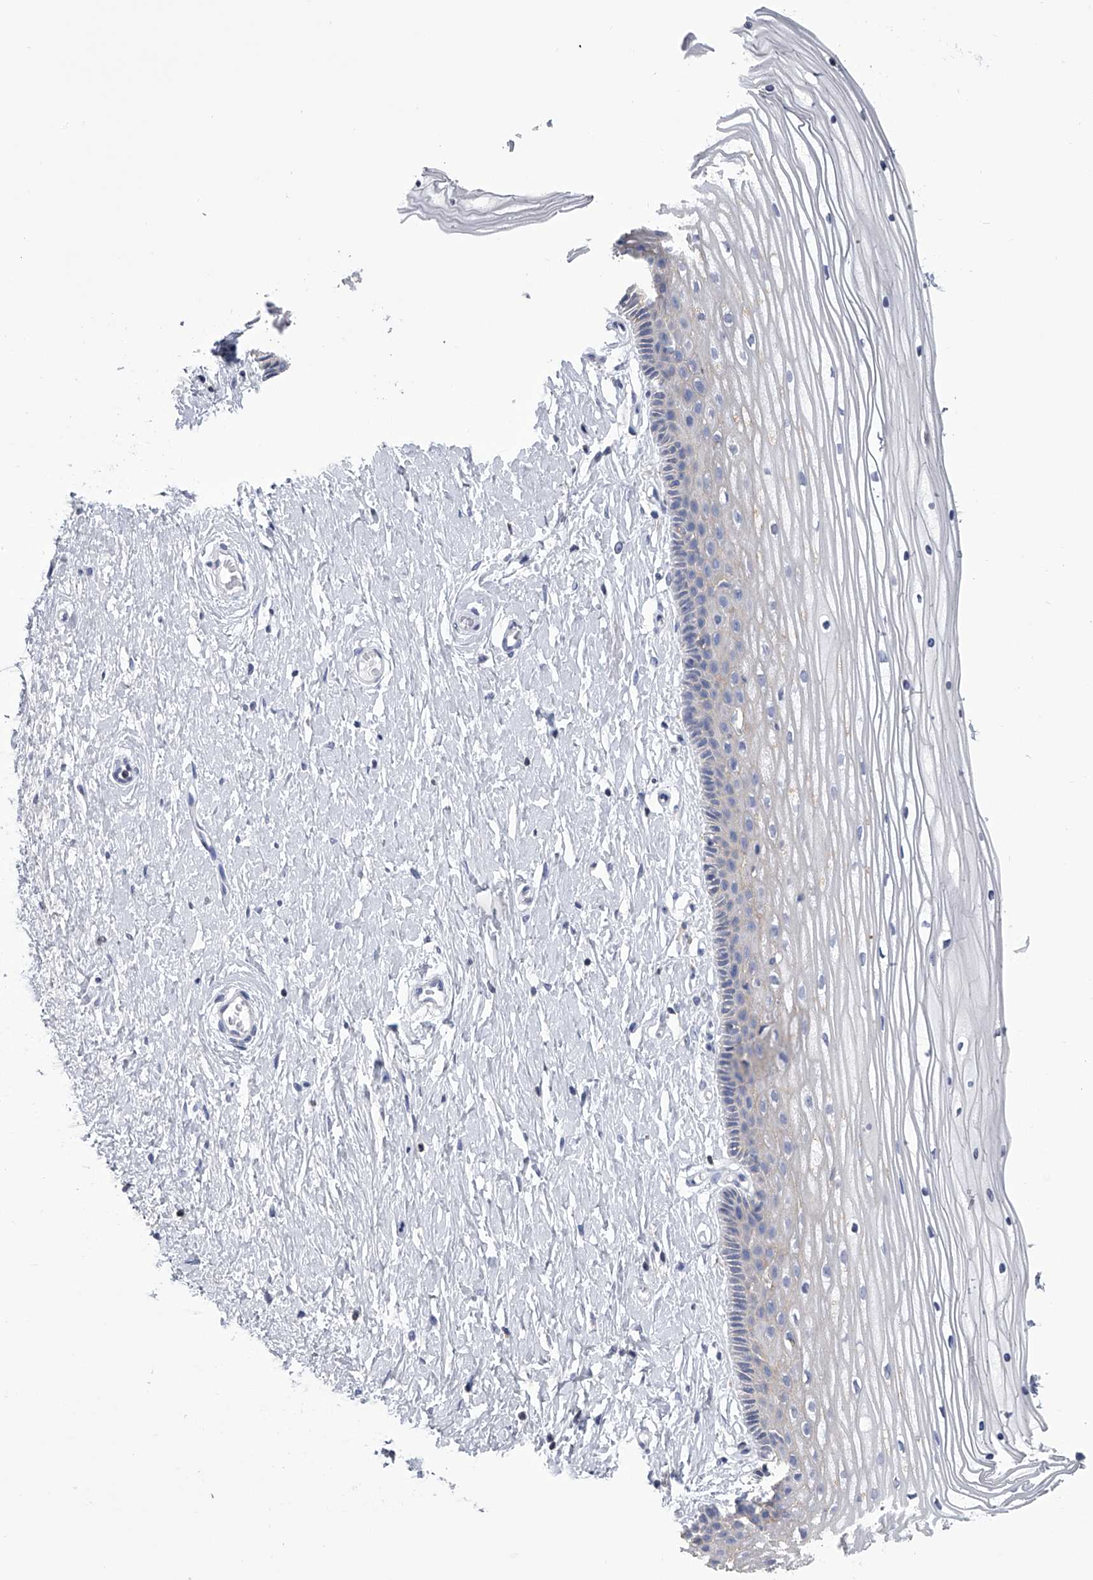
{"staining": {"intensity": "negative", "quantity": "none", "location": "none"}, "tissue": "vagina", "cell_type": "Squamous epithelial cells", "image_type": "normal", "snomed": [{"axis": "morphology", "description": "Normal tissue, NOS"}, {"axis": "topography", "description": "Vagina"}, {"axis": "topography", "description": "Cervix"}], "caption": "Squamous epithelial cells show no significant protein positivity in unremarkable vagina.", "gene": "TASP1", "patient": {"sex": "female", "age": 40}}